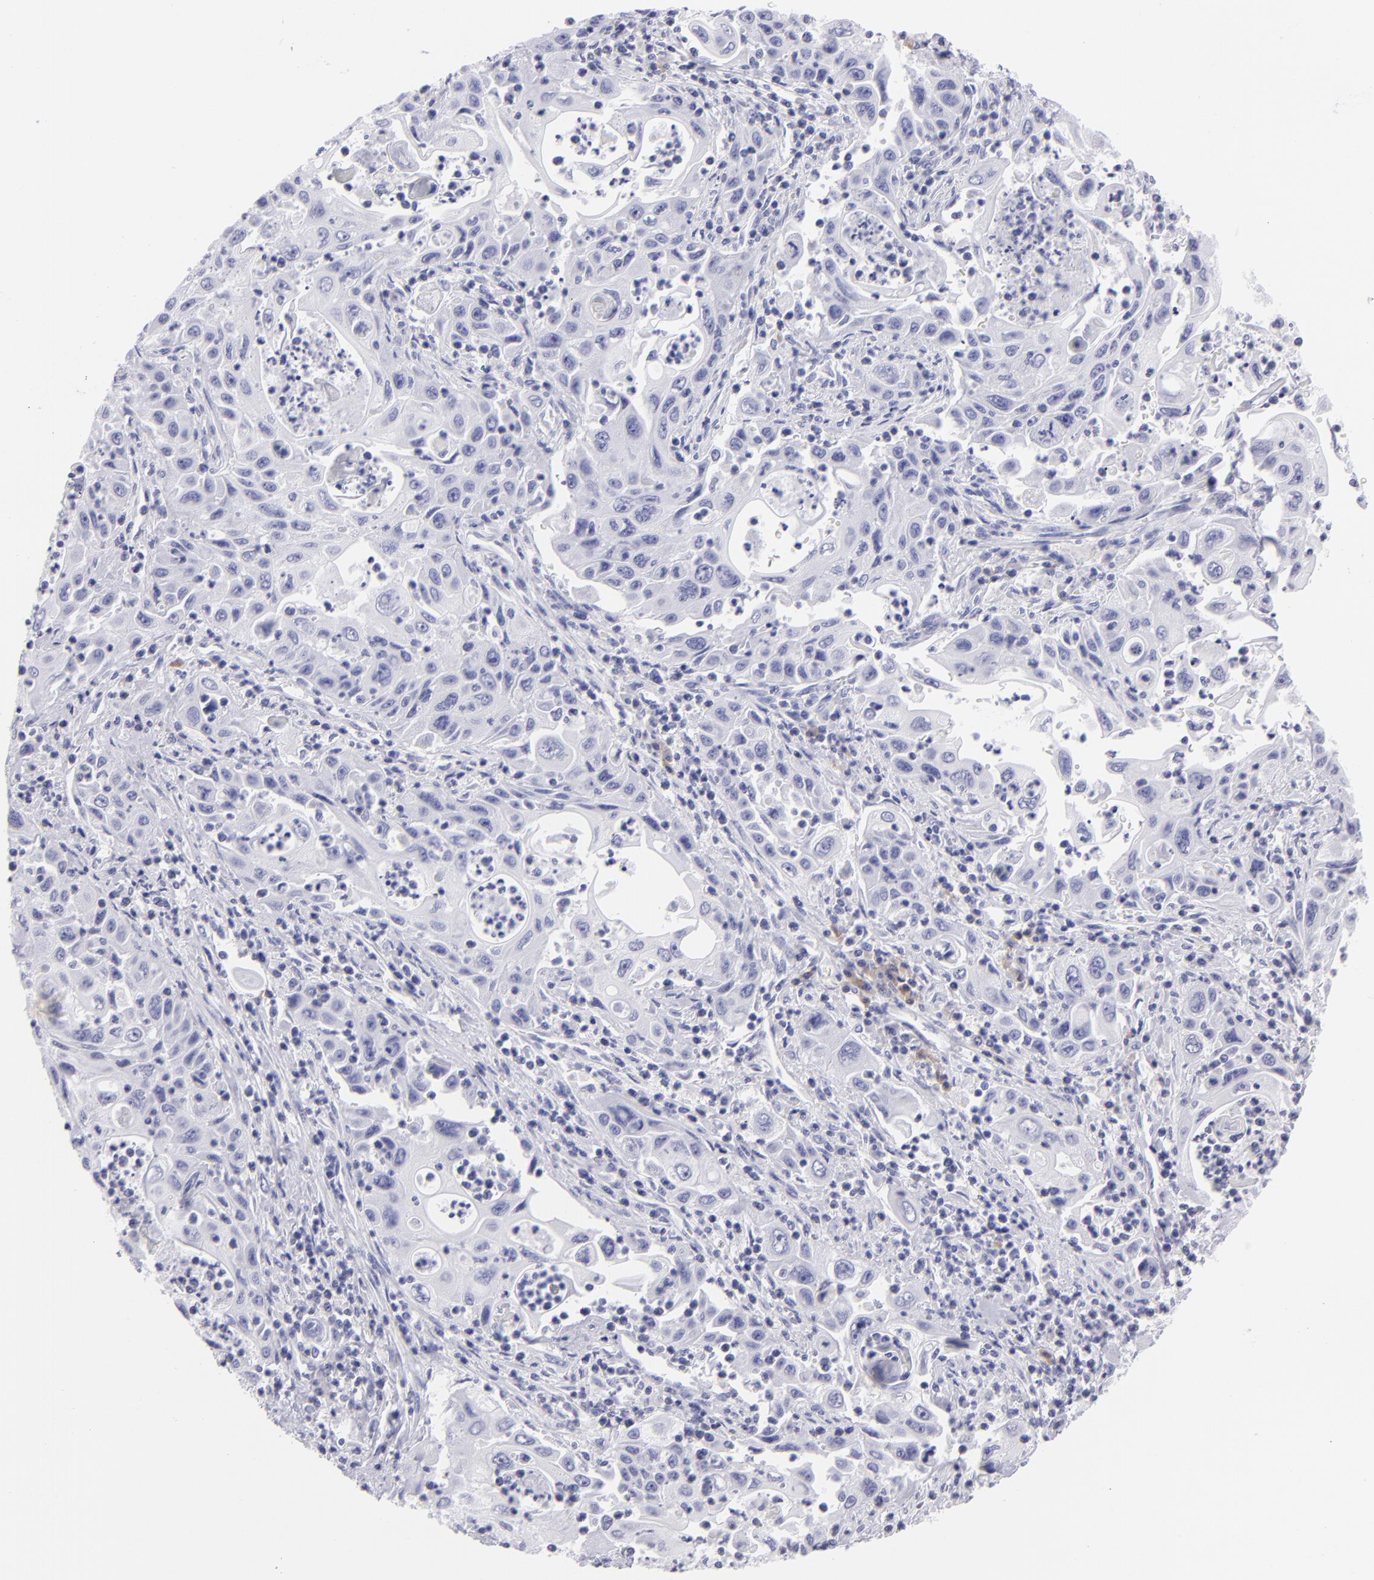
{"staining": {"intensity": "negative", "quantity": "none", "location": "none"}, "tissue": "pancreatic cancer", "cell_type": "Tumor cells", "image_type": "cancer", "snomed": [{"axis": "morphology", "description": "Adenocarcinoma, NOS"}, {"axis": "topography", "description": "Pancreas"}], "caption": "Tumor cells show no significant protein expression in pancreatic adenocarcinoma.", "gene": "SLC1A2", "patient": {"sex": "male", "age": 70}}